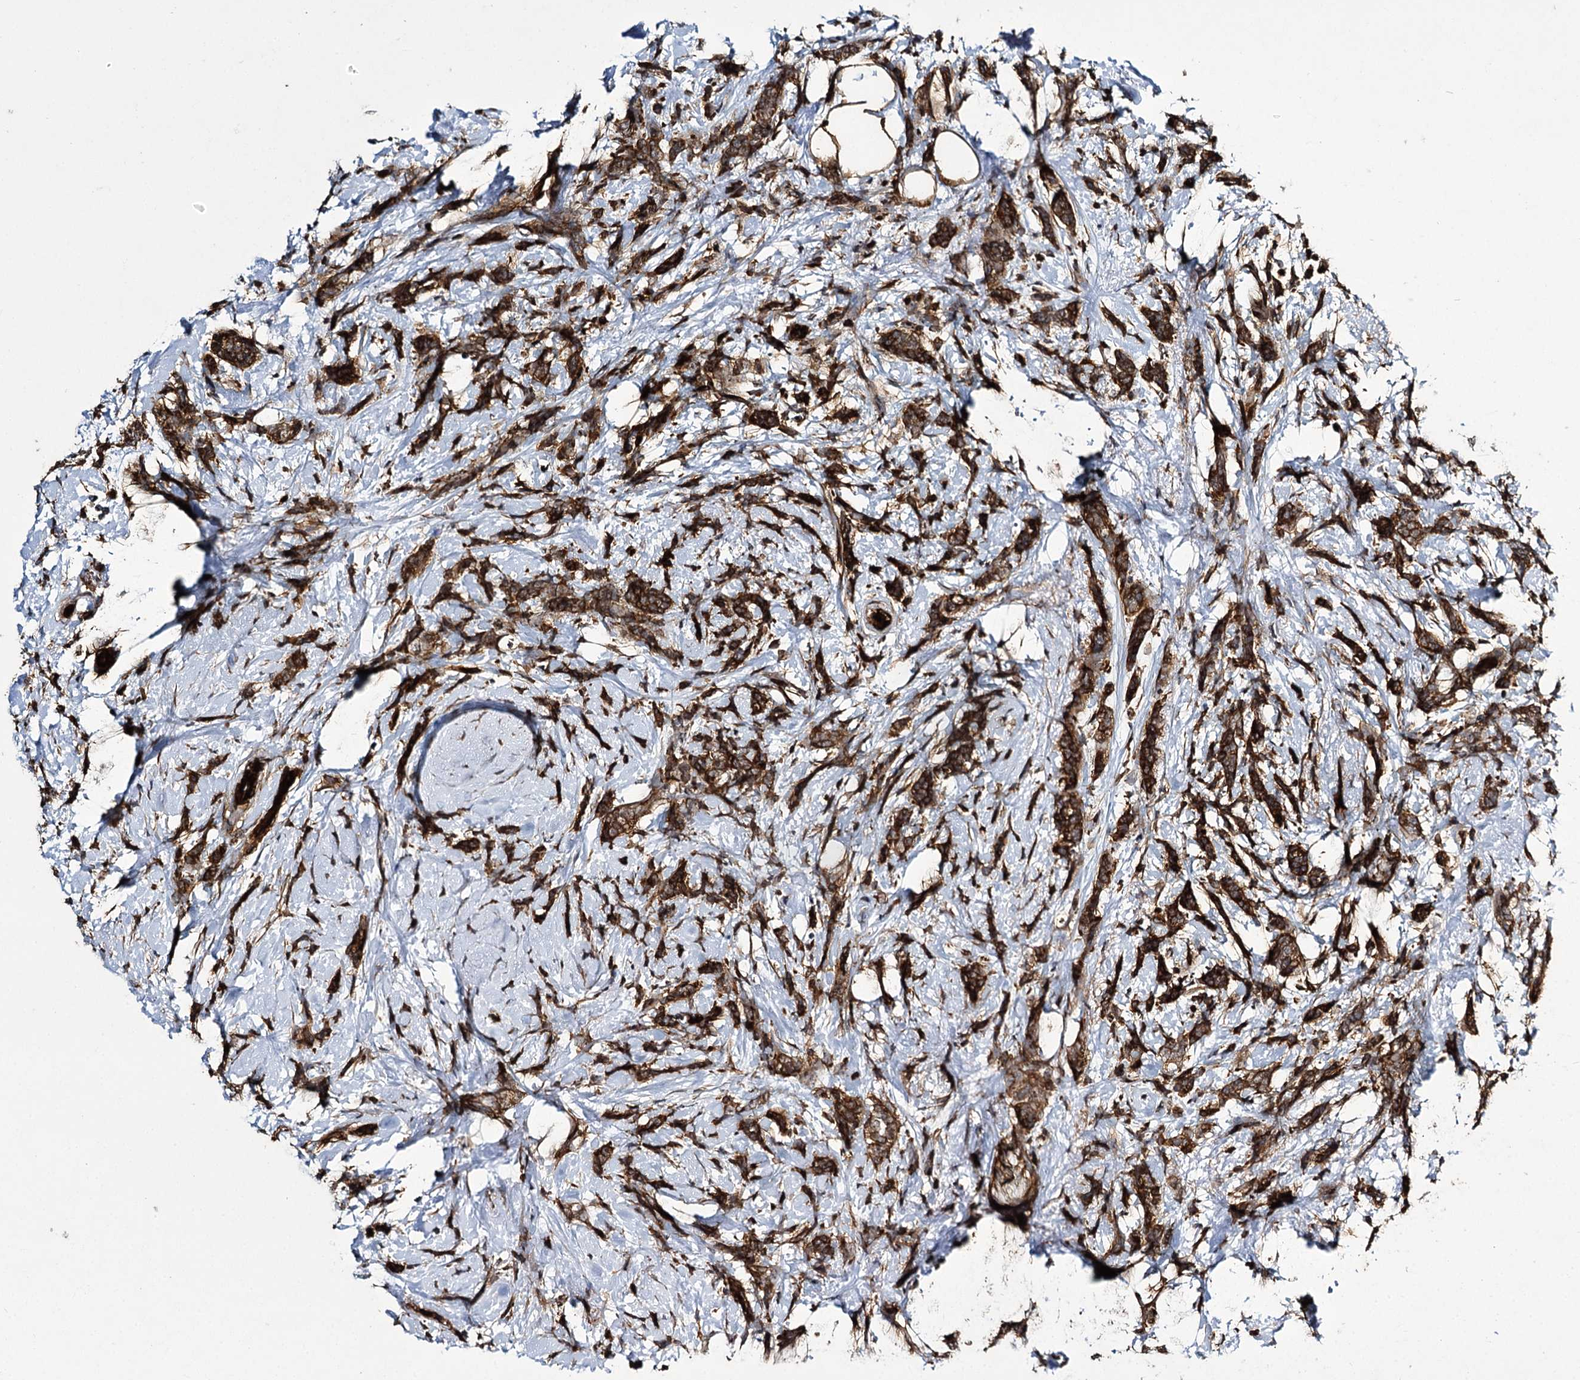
{"staining": {"intensity": "strong", "quantity": ">75%", "location": "cytoplasmic/membranous"}, "tissue": "breast cancer", "cell_type": "Tumor cells", "image_type": "cancer", "snomed": [{"axis": "morphology", "description": "Lobular carcinoma"}, {"axis": "topography", "description": "Breast"}], "caption": "IHC of human breast lobular carcinoma demonstrates high levels of strong cytoplasmic/membranous expression in approximately >75% of tumor cells.", "gene": "MYO1C", "patient": {"sex": "female", "age": 58}}